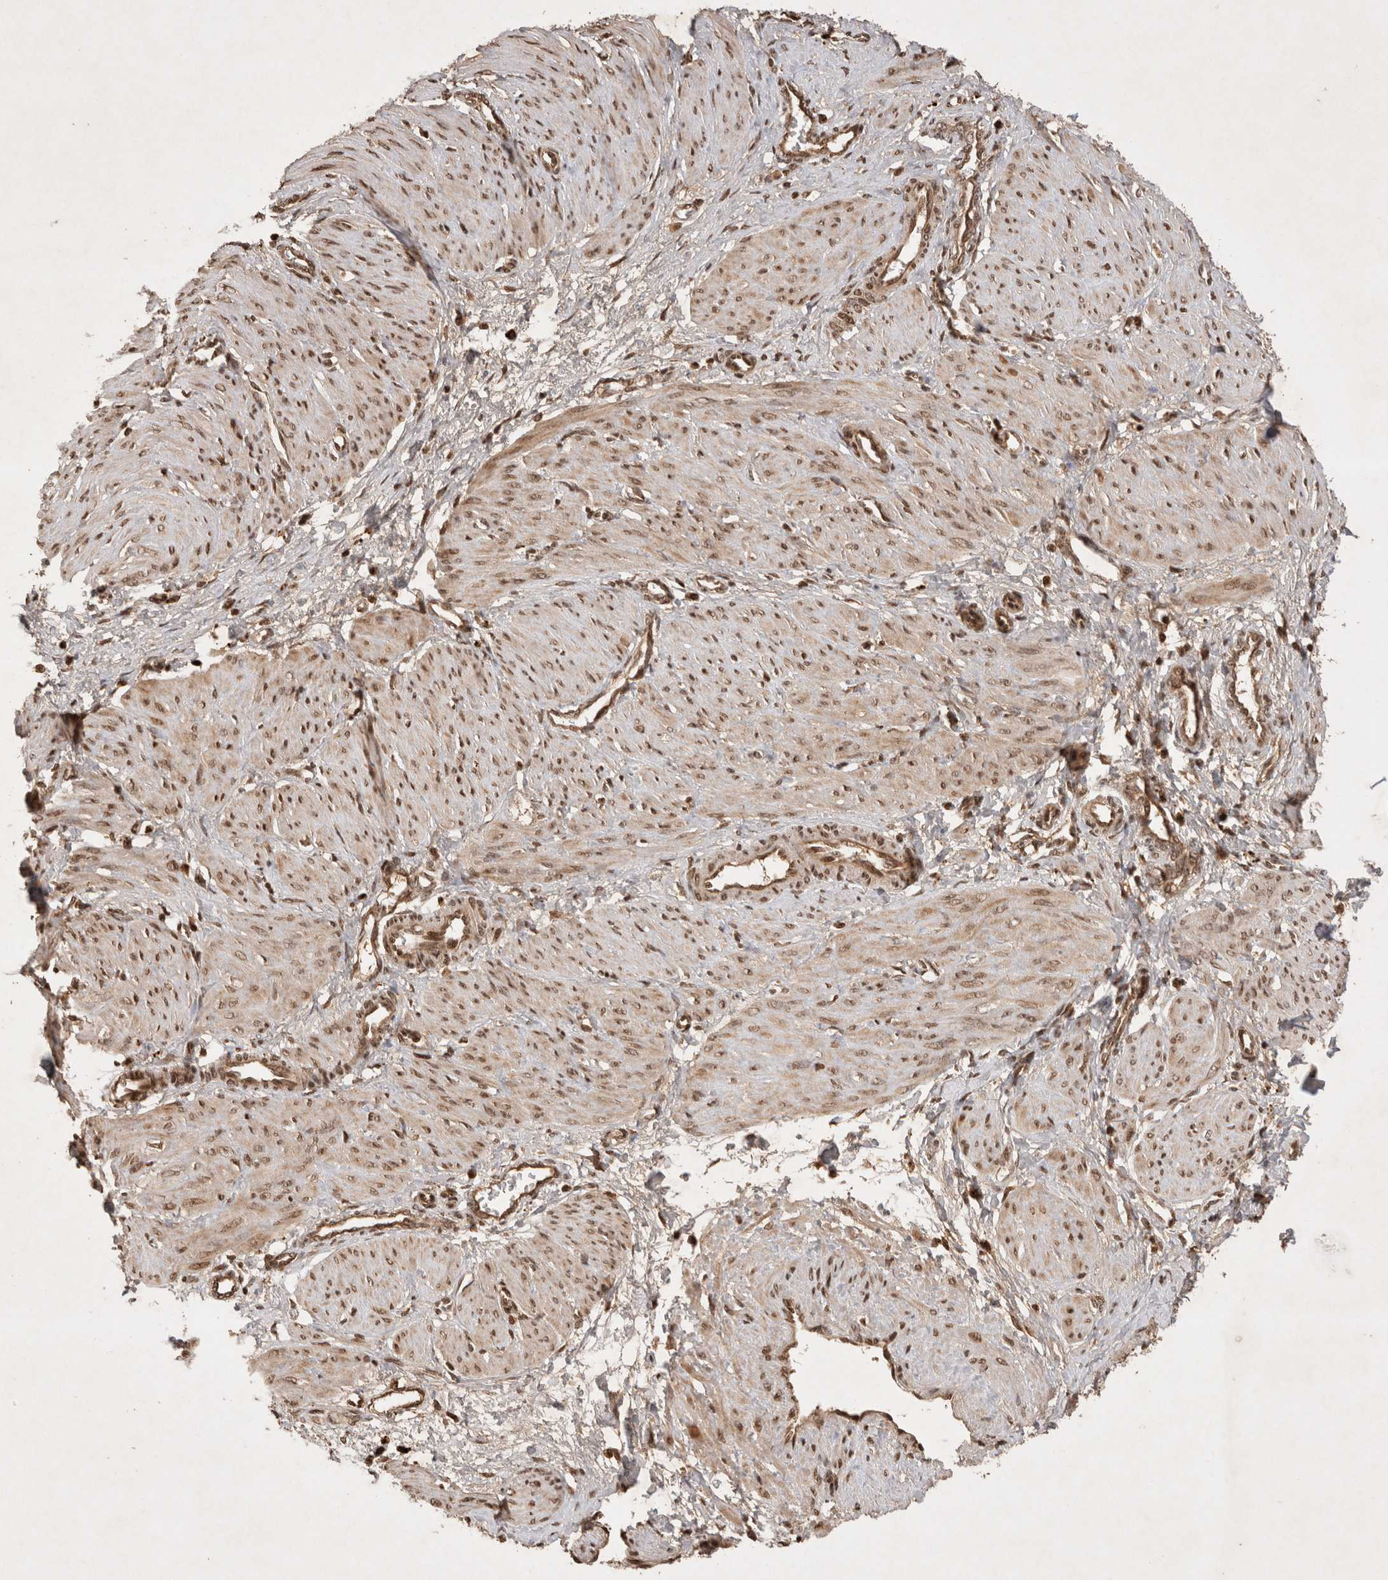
{"staining": {"intensity": "moderate", "quantity": "25%-75%", "location": "cytoplasmic/membranous"}, "tissue": "smooth muscle", "cell_type": "Smooth muscle cells", "image_type": "normal", "snomed": [{"axis": "morphology", "description": "Normal tissue, NOS"}, {"axis": "topography", "description": "Endometrium"}], "caption": "Unremarkable smooth muscle demonstrates moderate cytoplasmic/membranous expression in approximately 25%-75% of smooth muscle cells, visualized by immunohistochemistry. Immunohistochemistry (ihc) stains the protein of interest in brown and the nuclei are stained blue.", "gene": "FAM221A", "patient": {"sex": "female", "age": 33}}